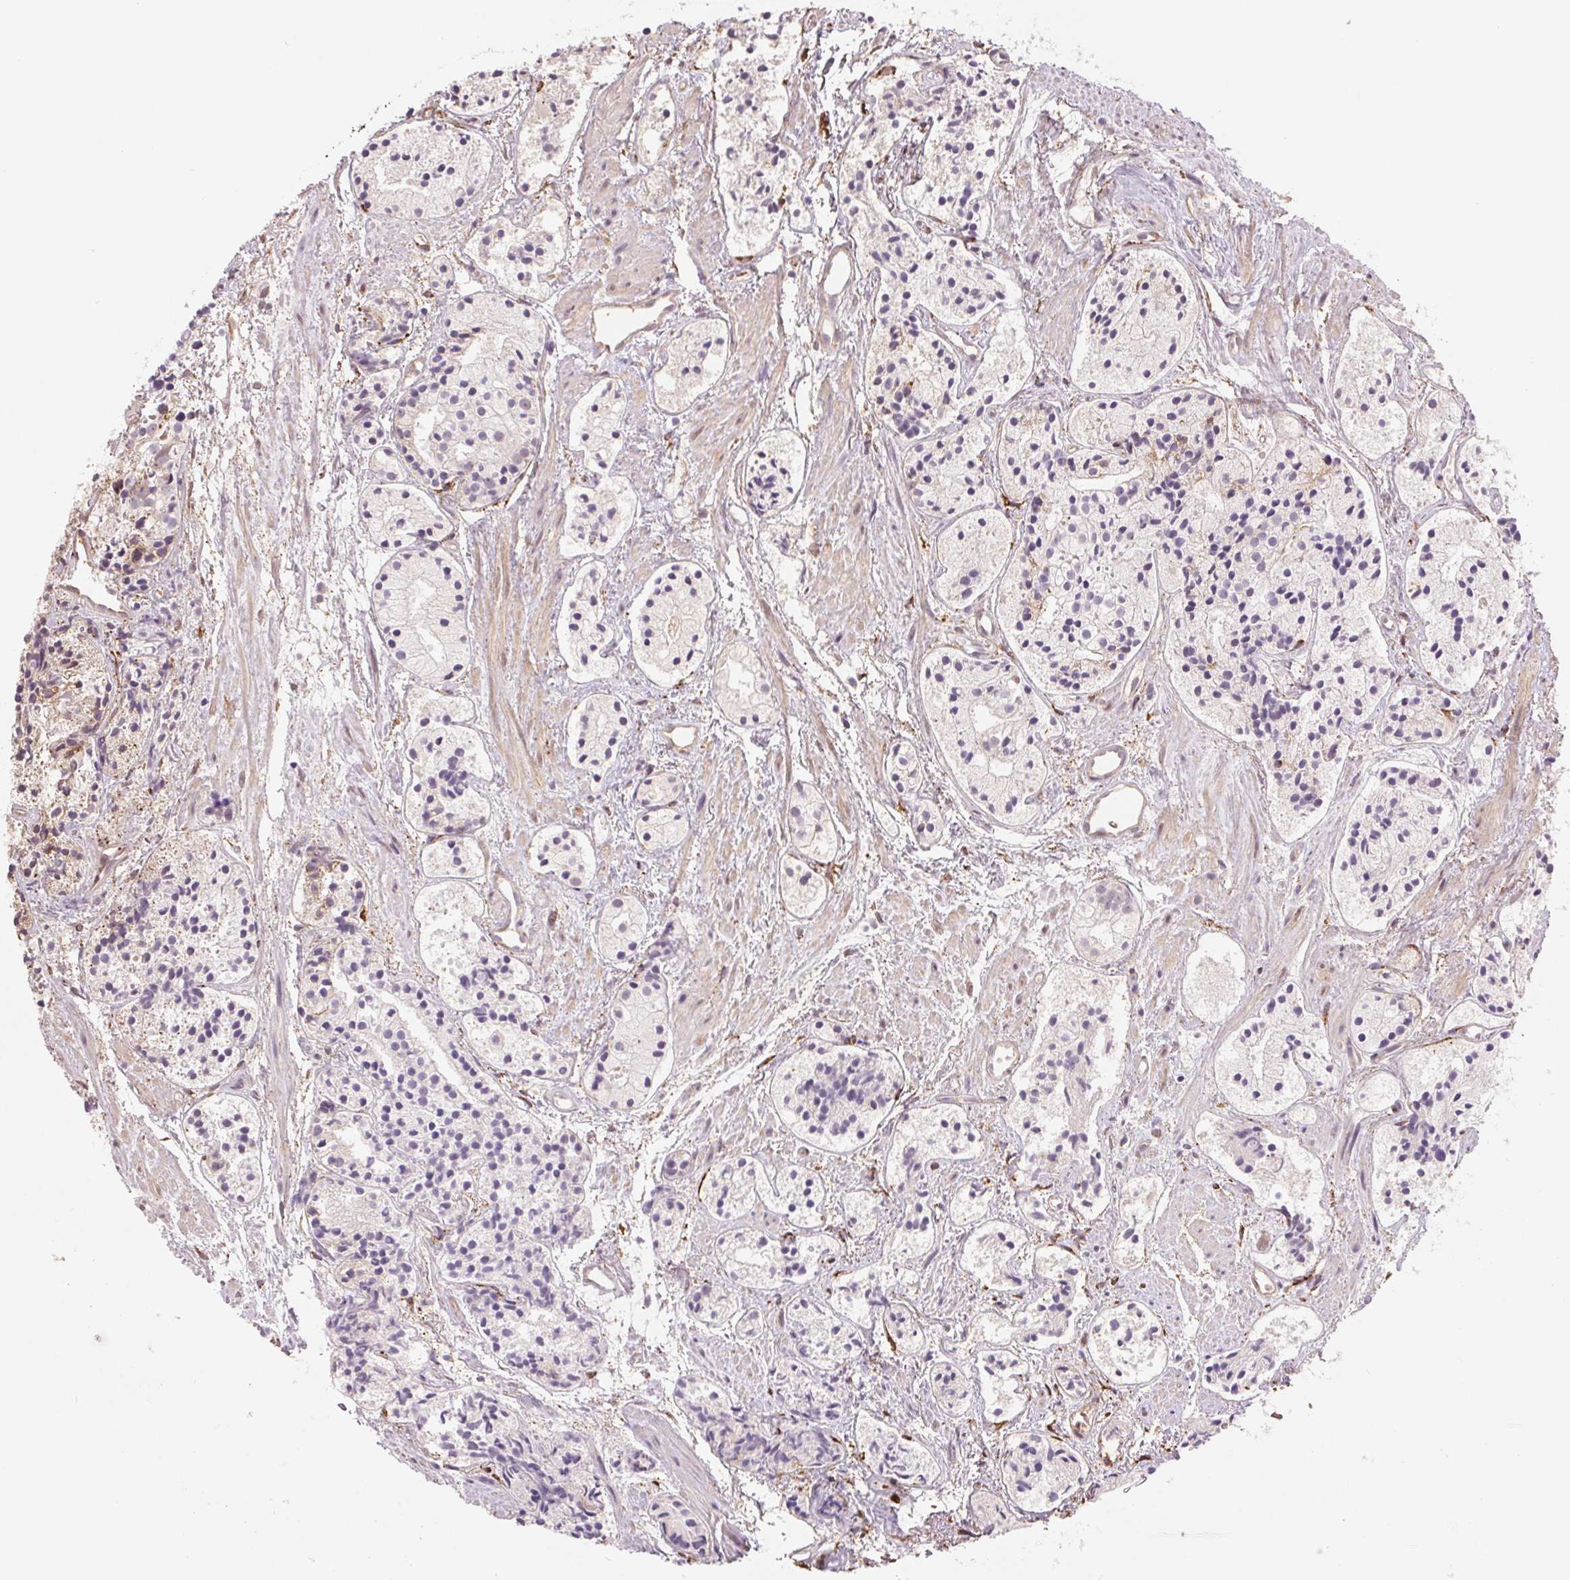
{"staining": {"intensity": "negative", "quantity": "none", "location": "none"}, "tissue": "prostate cancer", "cell_type": "Tumor cells", "image_type": "cancer", "snomed": [{"axis": "morphology", "description": "Adenocarcinoma, High grade"}, {"axis": "topography", "description": "Prostate"}], "caption": "Immunohistochemistry micrograph of human prostate high-grade adenocarcinoma stained for a protein (brown), which displays no positivity in tumor cells. Nuclei are stained in blue.", "gene": "FKBP10", "patient": {"sex": "male", "age": 85}}